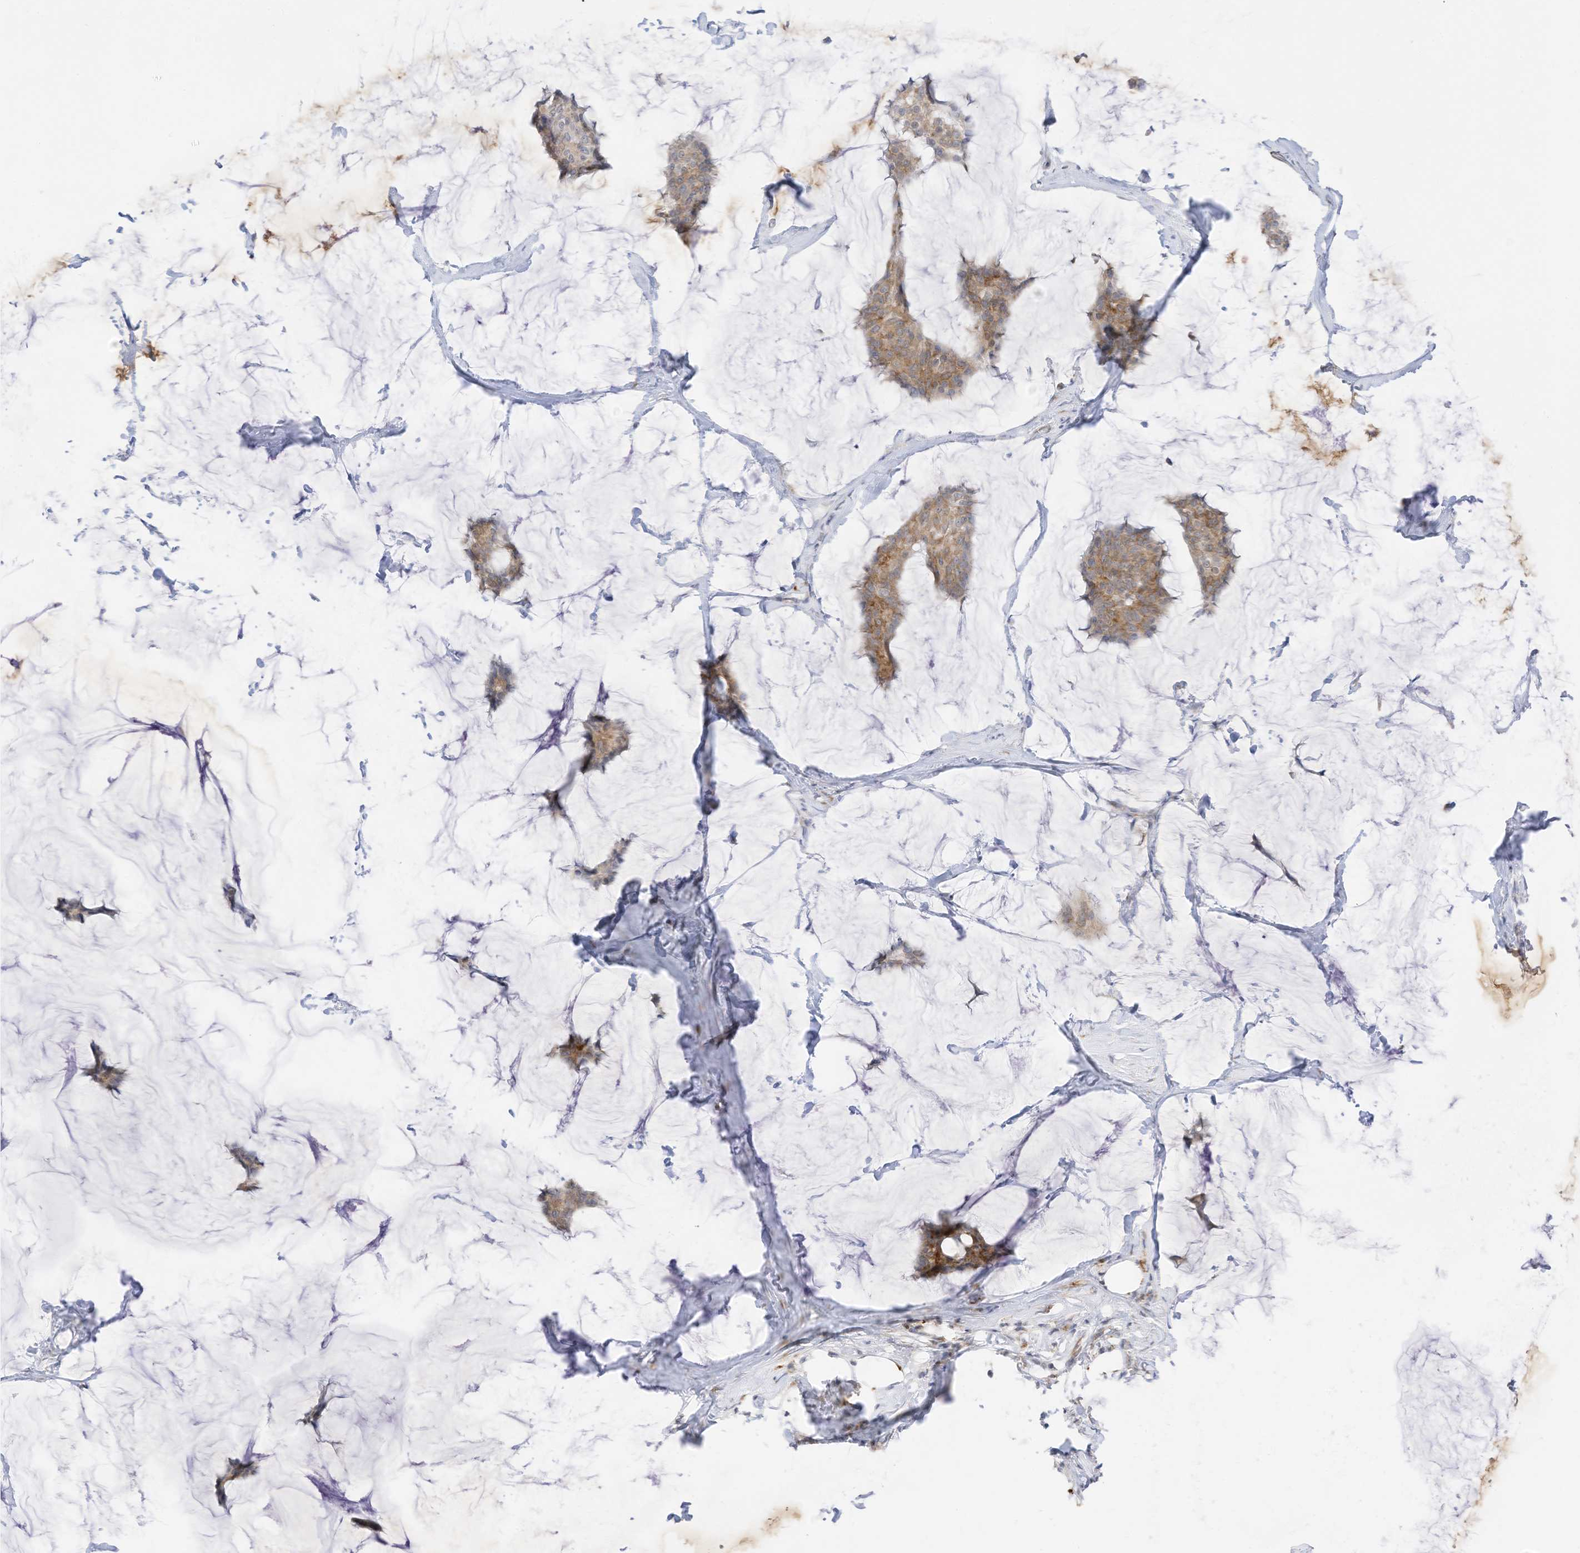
{"staining": {"intensity": "moderate", "quantity": ">75%", "location": "cytoplasmic/membranous"}, "tissue": "breast cancer", "cell_type": "Tumor cells", "image_type": "cancer", "snomed": [{"axis": "morphology", "description": "Duct carcinoma"}, {"axis": "topography", "description": "Breast"}], "caption": "IHC staining of breast invasive ductal carcinoma, which demonstrates medium levels of moderate cytoplasmic/membranous positivity in approximately >75% of tumor cells indicating moderate cytoplasmic/membranous protein staining. The staining was performed using DAB (brown) for protein detection and nuclei were counterstained in hematoxylin (blue).", "gene": "EDF1", "patient": {"sex": "female", "age": 93}}